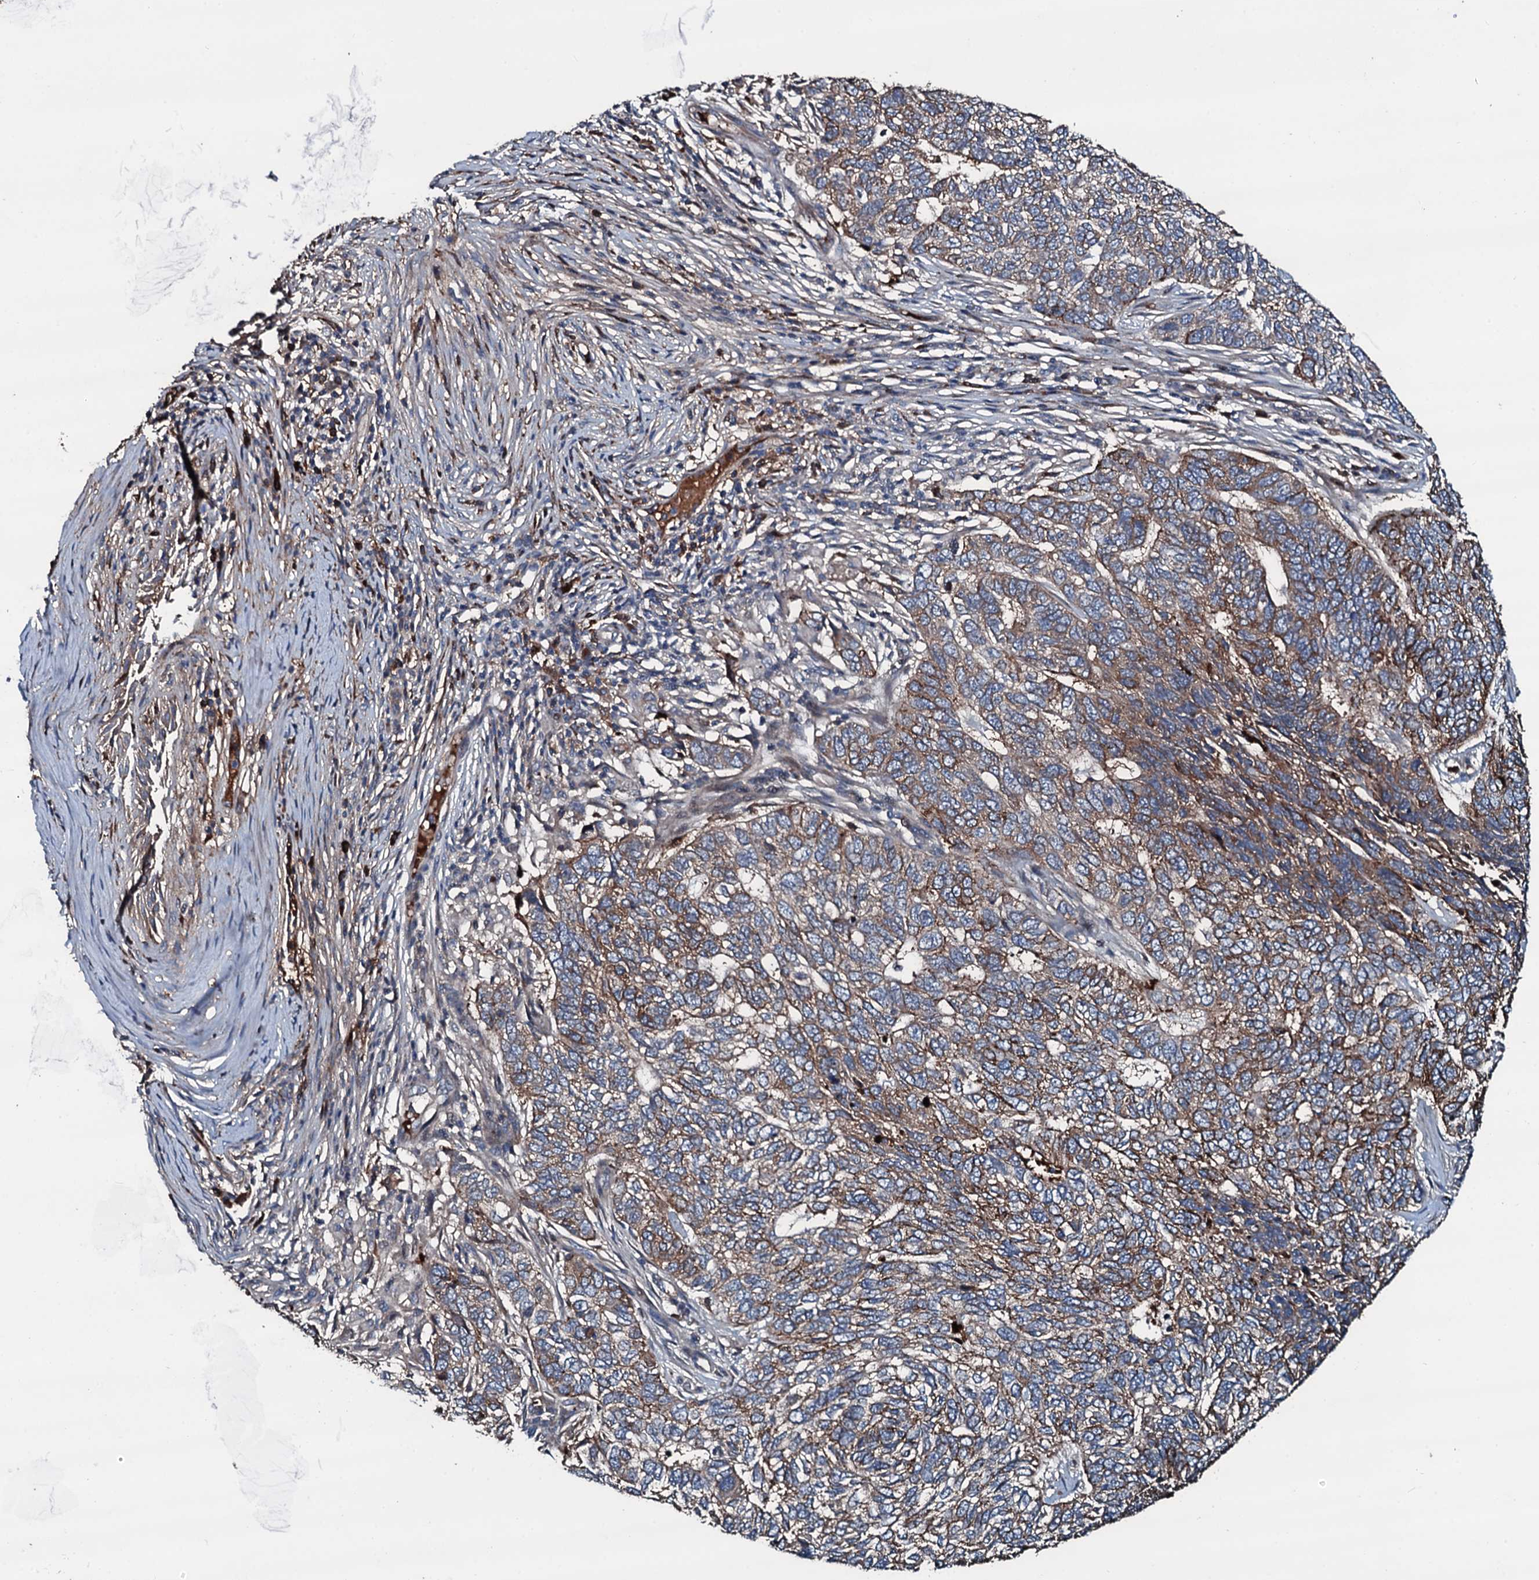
{"staining": {"intensity": "strong", "quantity": ">75%", "location": "cytoplasmic/membranous"}, "tissue": "skin cancer", "cell_type": "Tumor cells", "image_type": "cancer", "snomed": [{"axis": "morphology", "description": "Basal cell carcinoma"}, {"axis": "topography", "description": "Skin"}], "caption": "Brown immunohistochemical staining in human skin cancer (basal cell carcinoma) exhibits strong cytoplasmic/membranous expression in about >75% of tumor cells.", "gene": "AARS1", "patient": {"sex": "female", "age": 65}}